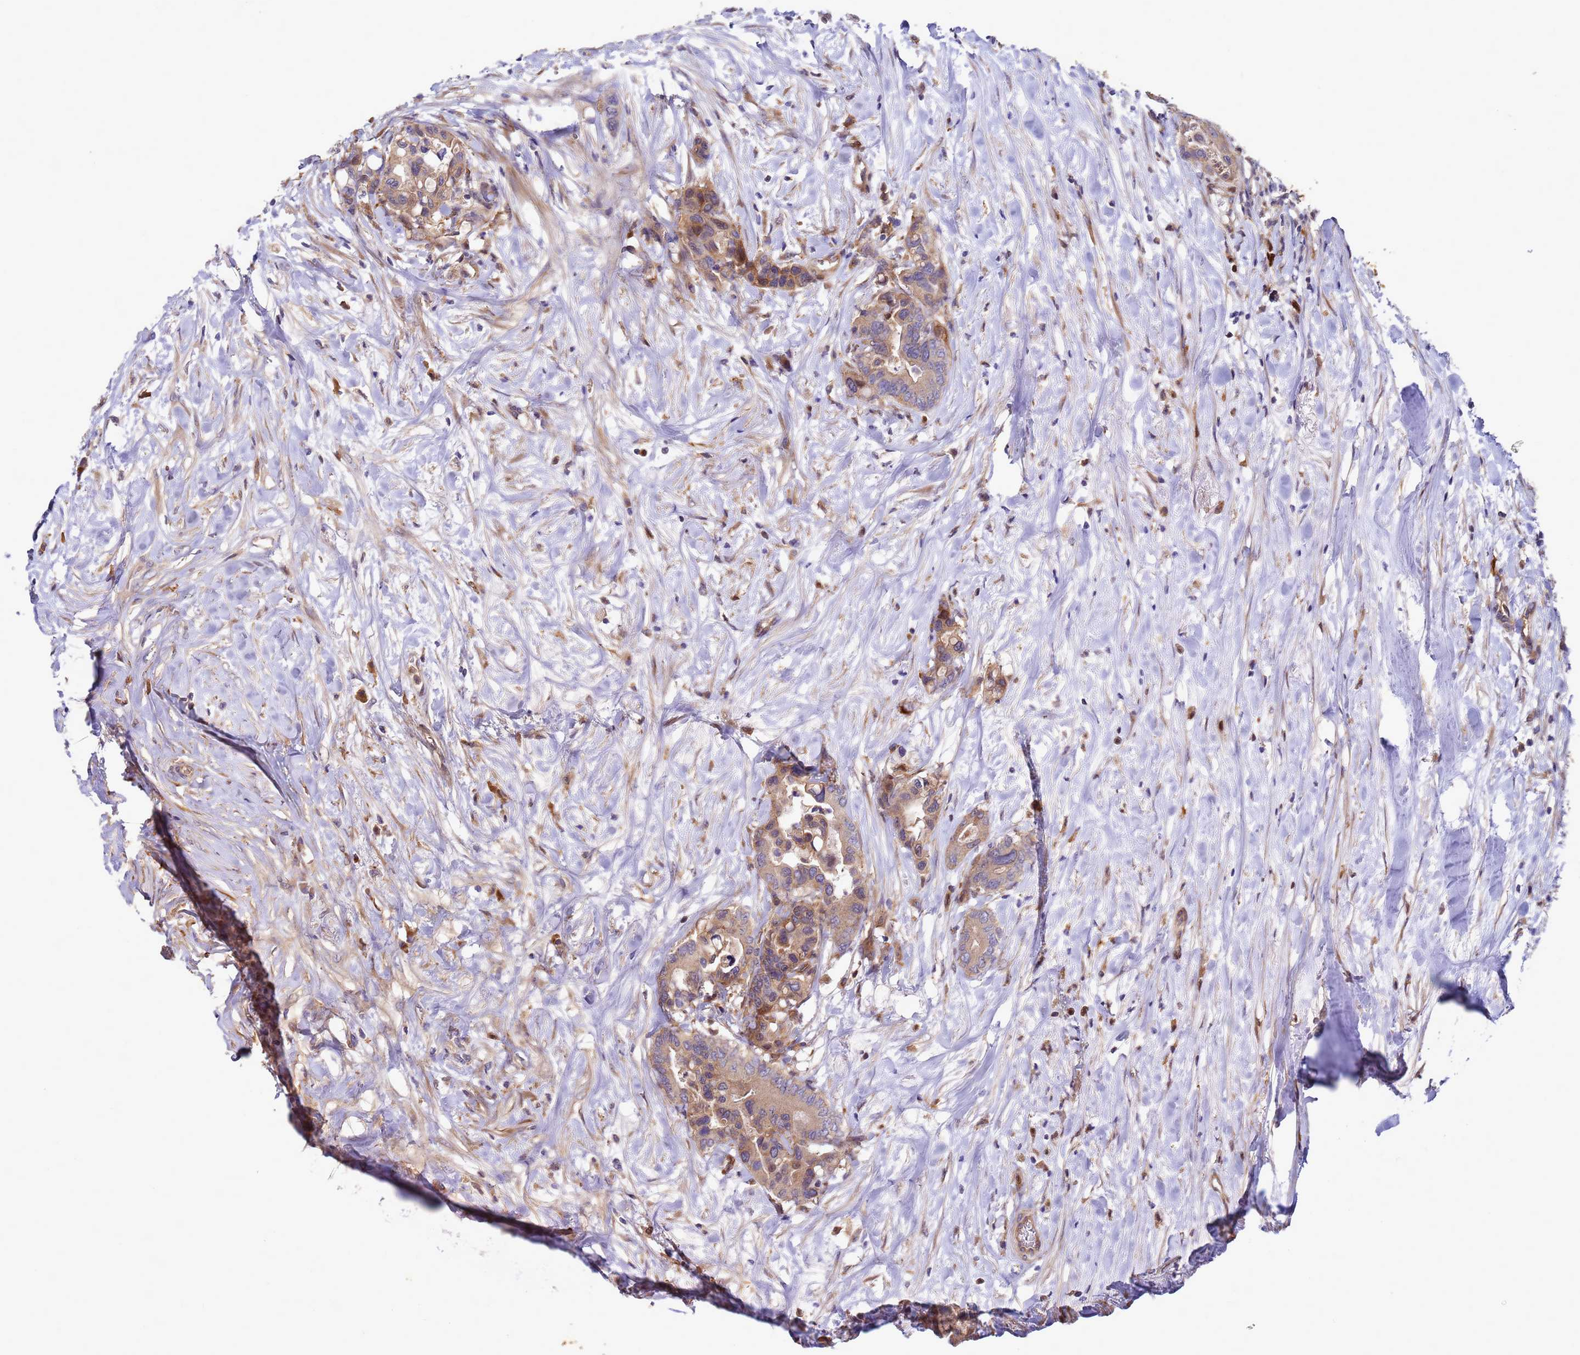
{"staining": {"intensity": "moderate", "quantity": "25%-75%", "location": "cytoplasmic/membranous"}, "tissue": "colorectal cancer", "cell_type": "Tumor cells", "image_type": "cancer", "snomed": [{"axis": "morphology", "description": "Normal tissue, NOS"}, {"axis": "morphology", "description": "Adenocarcinoma, NOS"}, {"axis": "topography", "description": "Colon"}], "caption": "Colorectal cancer stained with immunohistochemistry (IHC) exhibits moderate cytoplasmic/membranous staining in approximately 25%-75% of tumor cells.", "gene": "RNF215", "patient": {"sex": "male", "age": 82}}